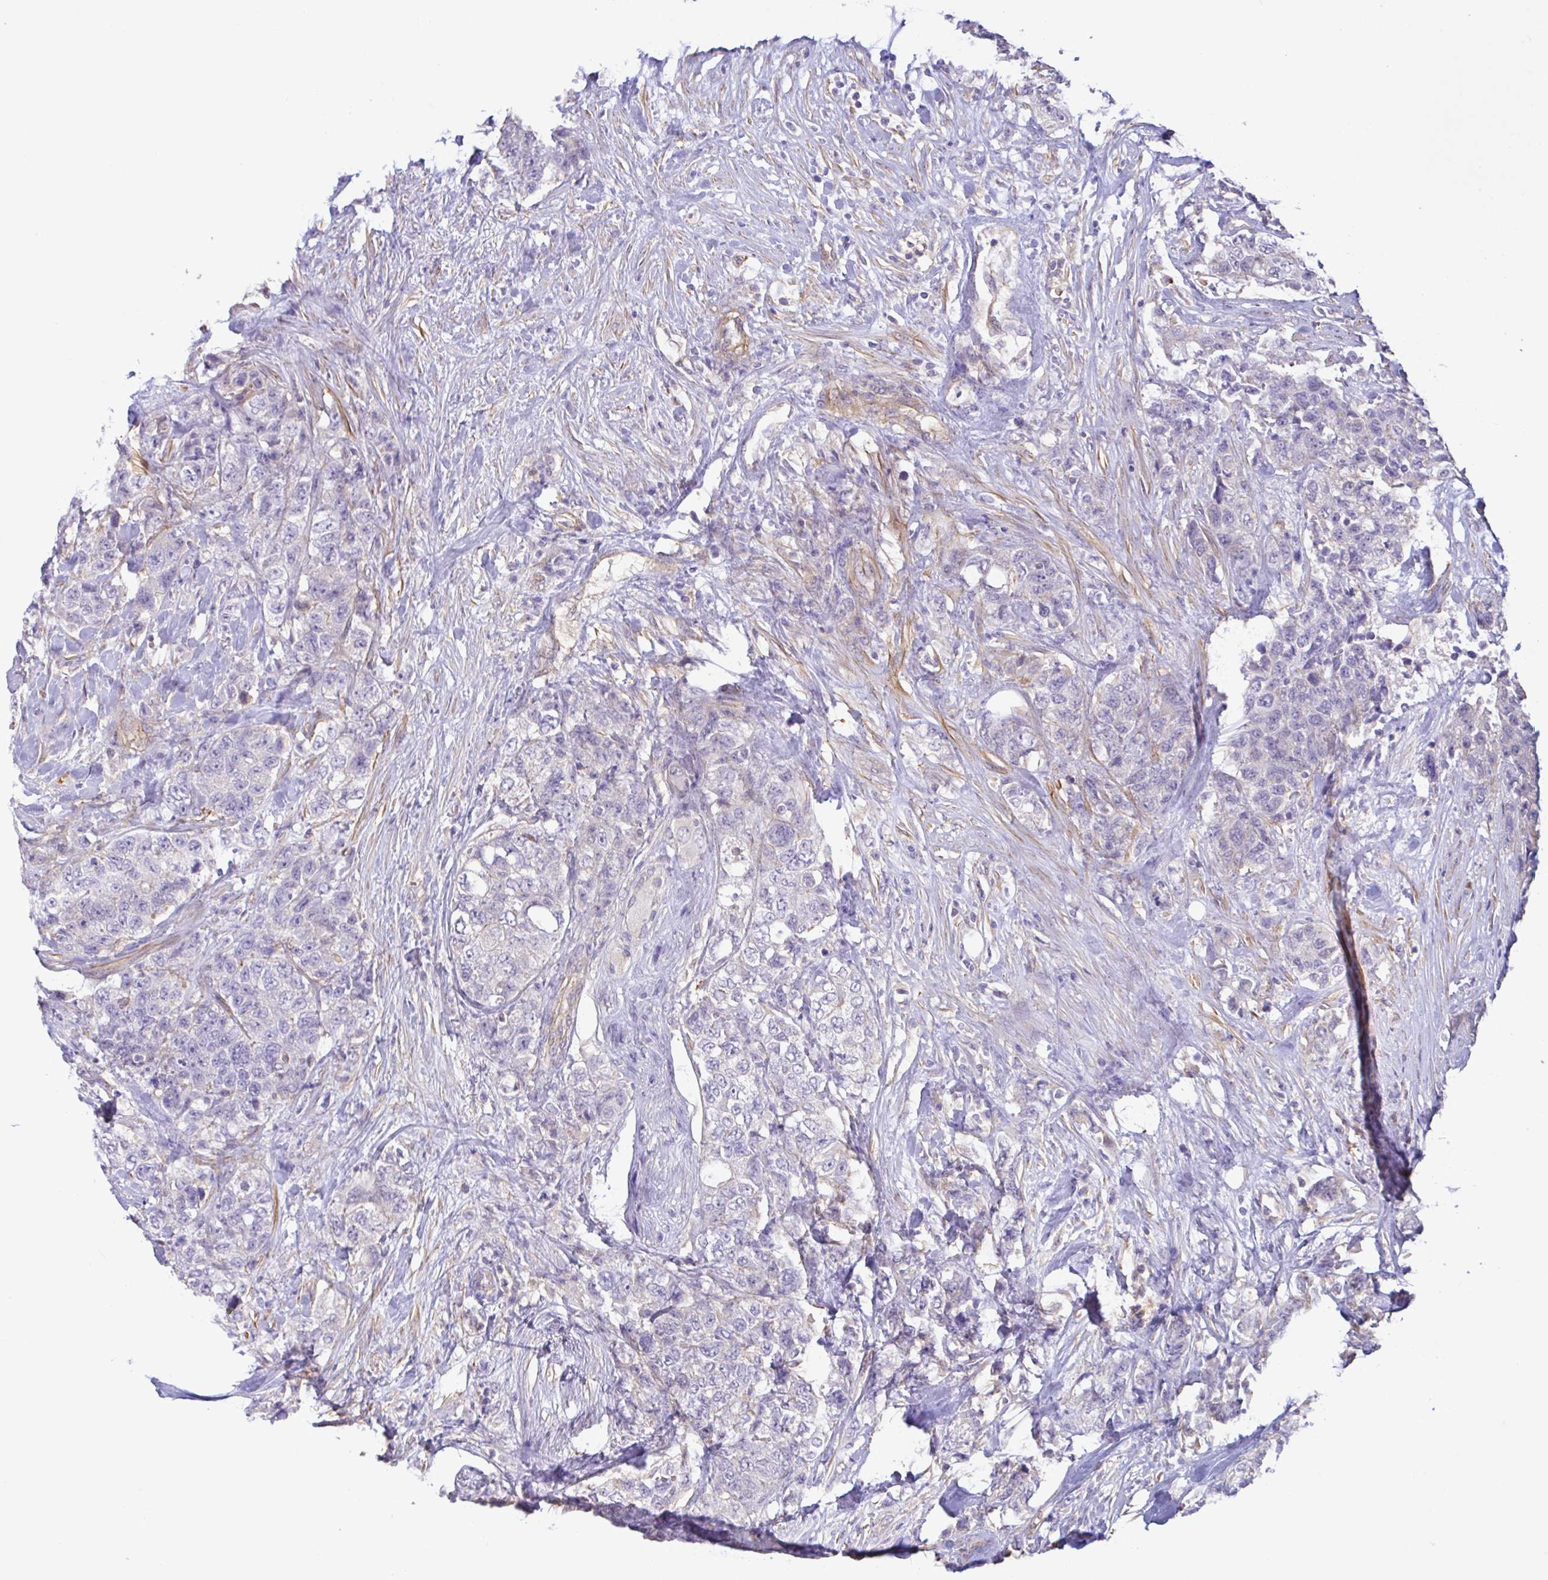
{"staining": {"intensity": "negative", "quantity": "none", "location": "none"}, "tissue": "urothelial cancer", "cell_type": "Tumor cells", "image_type": "cancer", "snomed": [{"axis": "morphology", "description": "Urothelial carcinoma, High grade"}, {"axis": "topography", "description": "Urinary bladder"}], "caption": "An image of human urothelial carcinoma (high-grade) is negative for staining in tumor cells.", "gene": "PLCD4", "patient": {"sex": "female", "age": 78}}